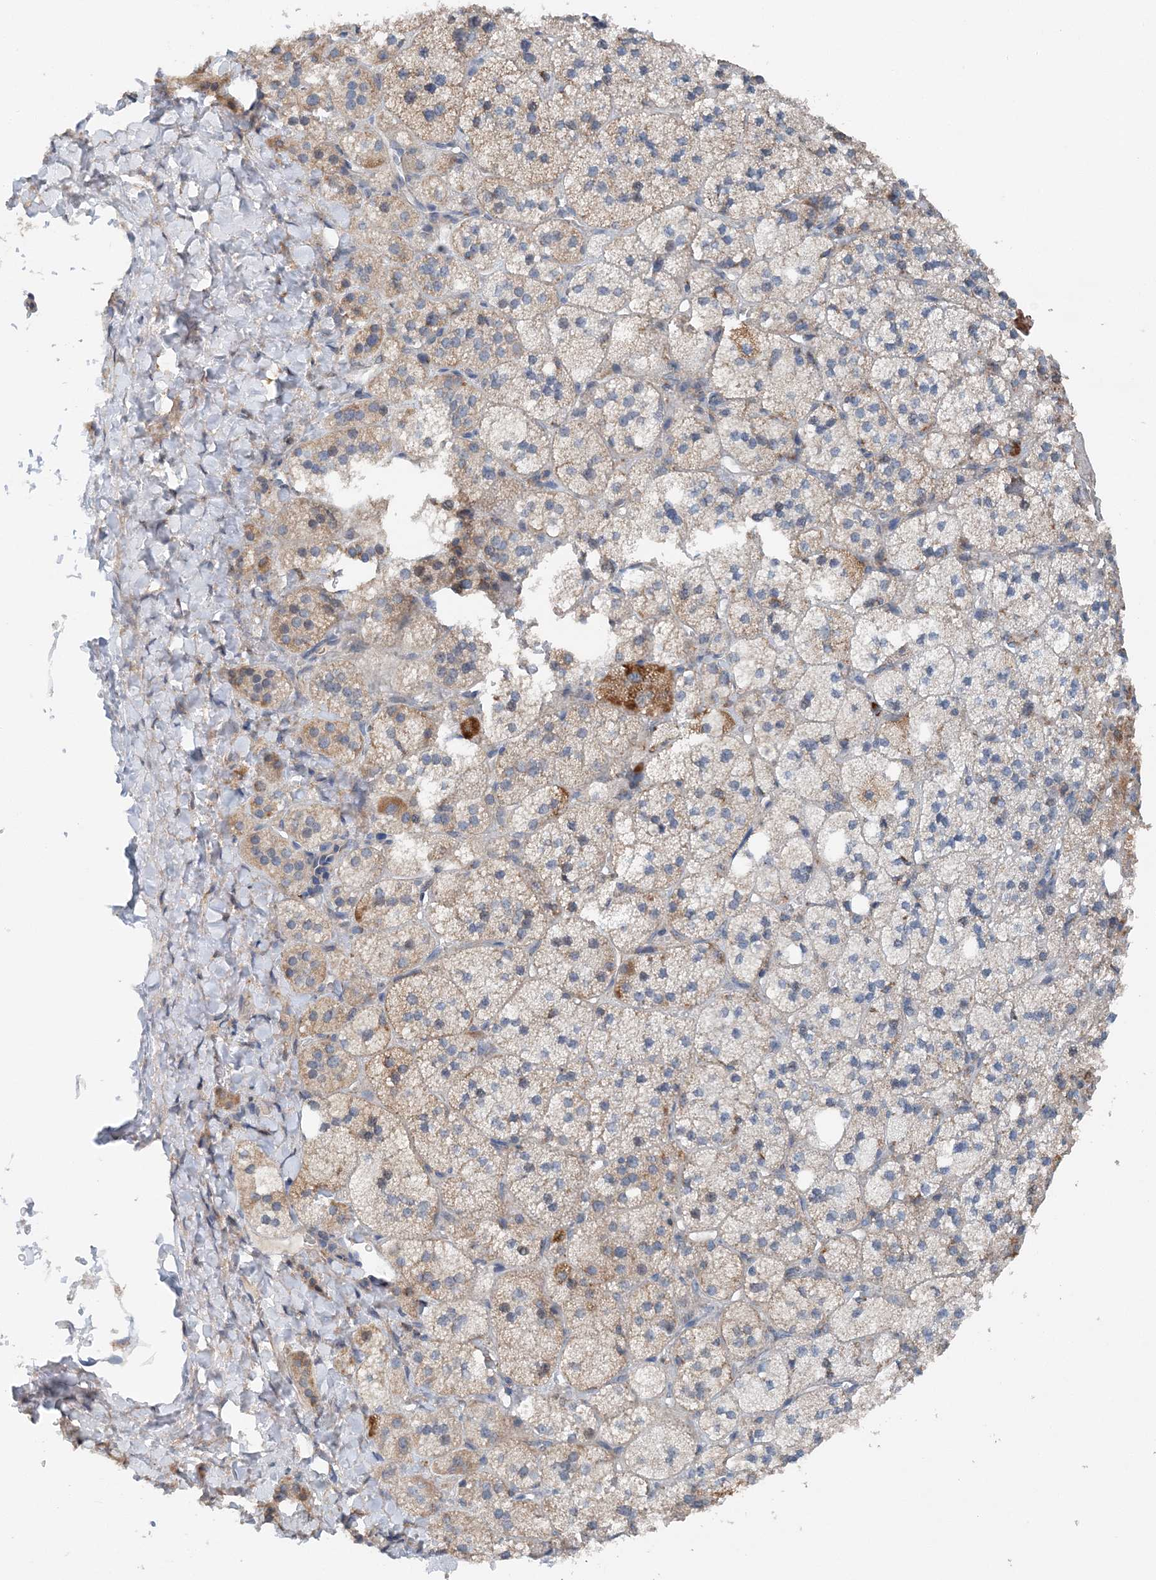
{"staining": {"intensity": "moderate", "quantity": "25%-75%", "location": "cytoplasmic/membranous"}, "tissue": "adrenal gland", "cell_type": "Glandular cells", "image_type": "normal", "snomed": [{"axis": "morphology", "description": "Normal tissue, NOS"}, {"axis": "topography", "description": "Adrenal gland"}], "caption": "Adrenal gland stained with IHC shows moderate cytoplasmic/membranous staining in about 25%-75% of glandular cells.", "gene": "SPRY2", "patient": {"sex": "male", "age": 61}}